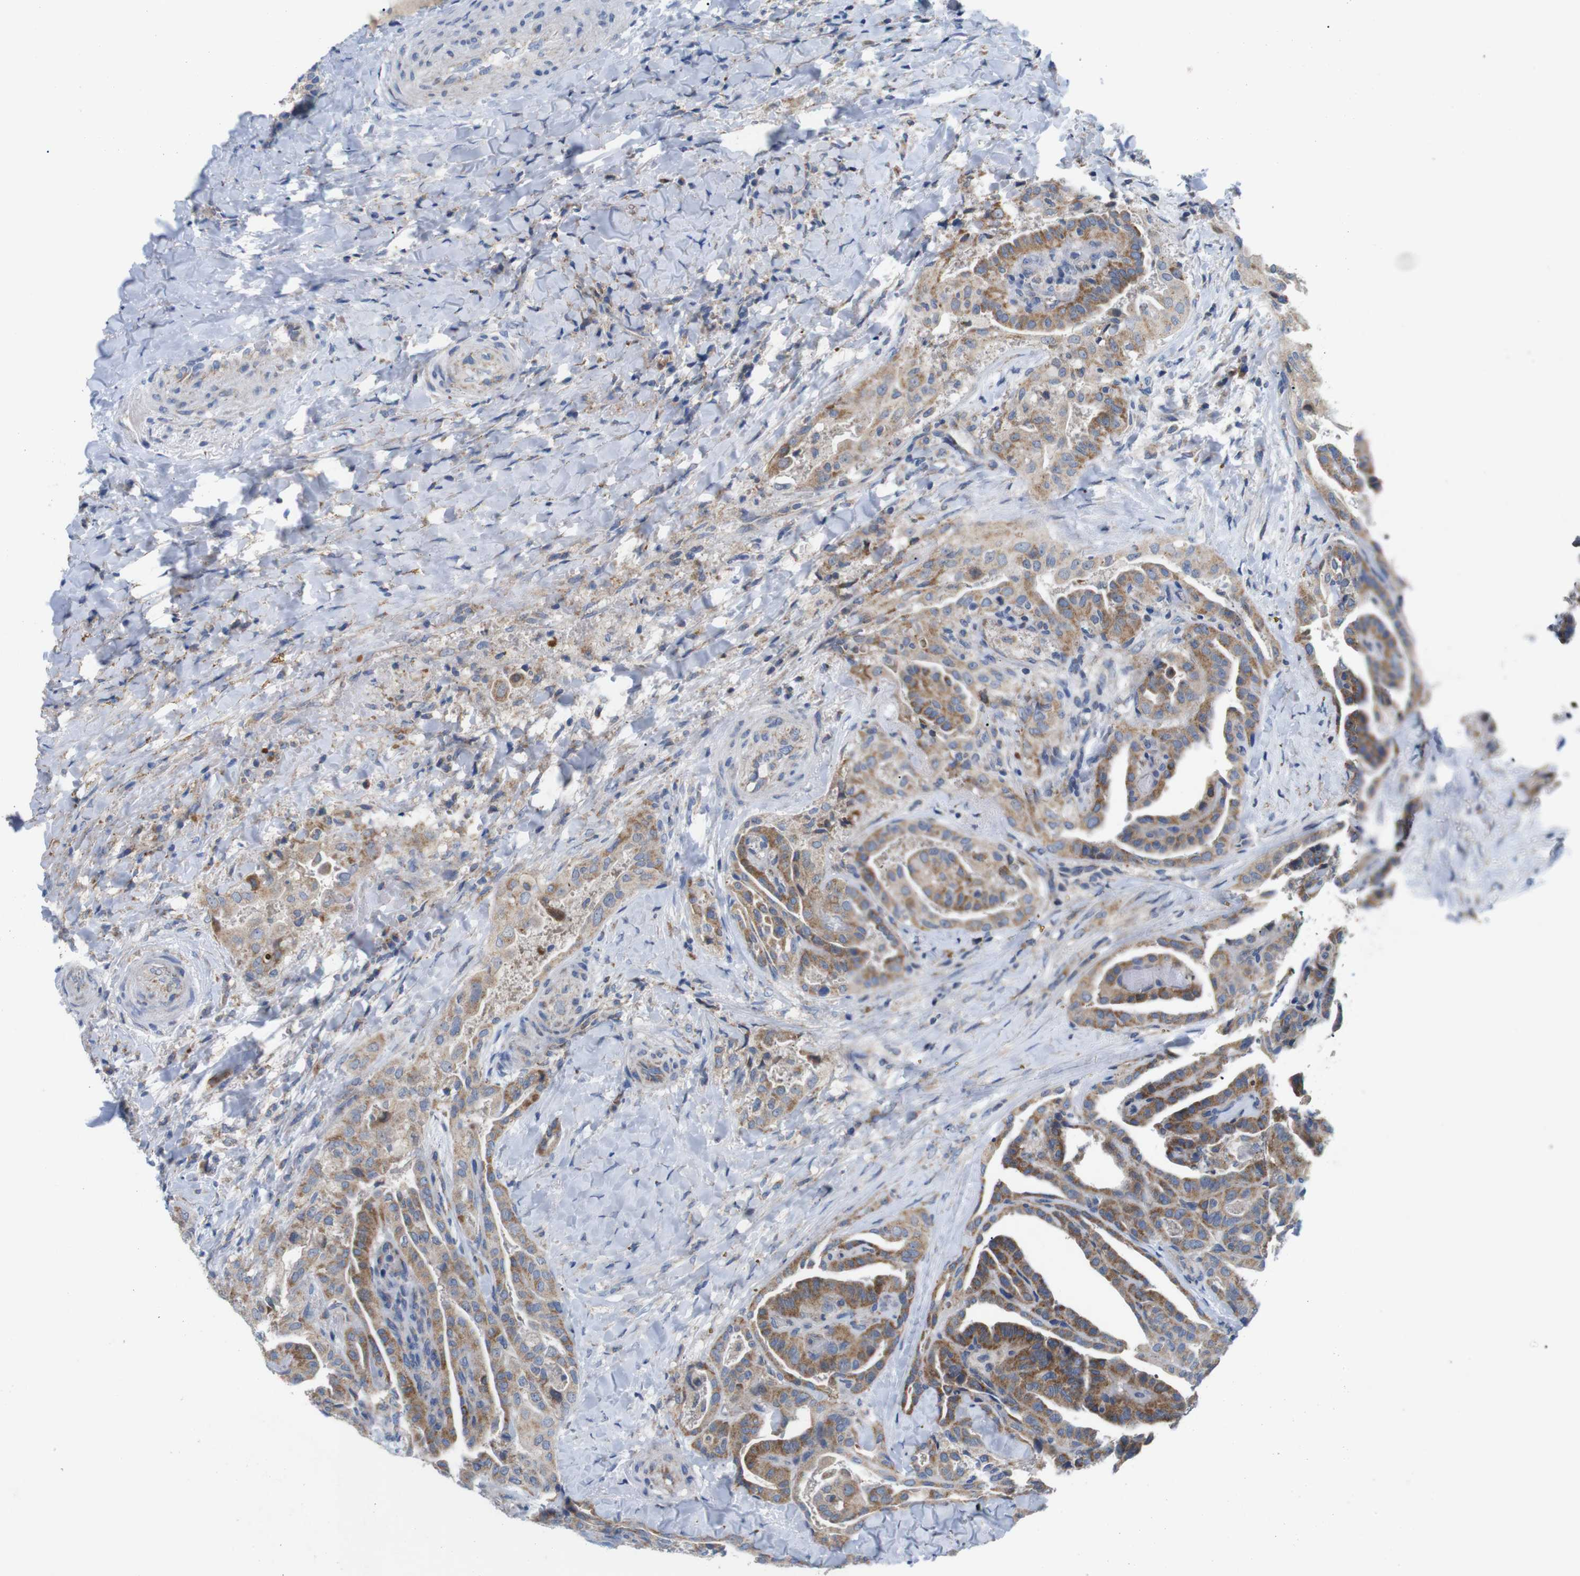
{"staining": {"intensity": "moderate", "quantity": ">75%", "location": "cytoplasmic/membranous"}, "tissue": "thyroid cancer", "cell_type": "Tumor cells", "image_type": "cancer", "snomed": [{"axis": "morphology", "description": "Papillary adenocarcinoma, NOS"}, {"axis": "topography", "description": "Thyroid gland"}], "caption": "Thyroid cancer (papillary adenocarcinoma) stained with a brown dye exhibits moderate cytoplasmic/membranous positive staining in approximately >75% of tumor cells.", "gene": "F2RL1", "patient": {"sex": "male", "age": 77}}